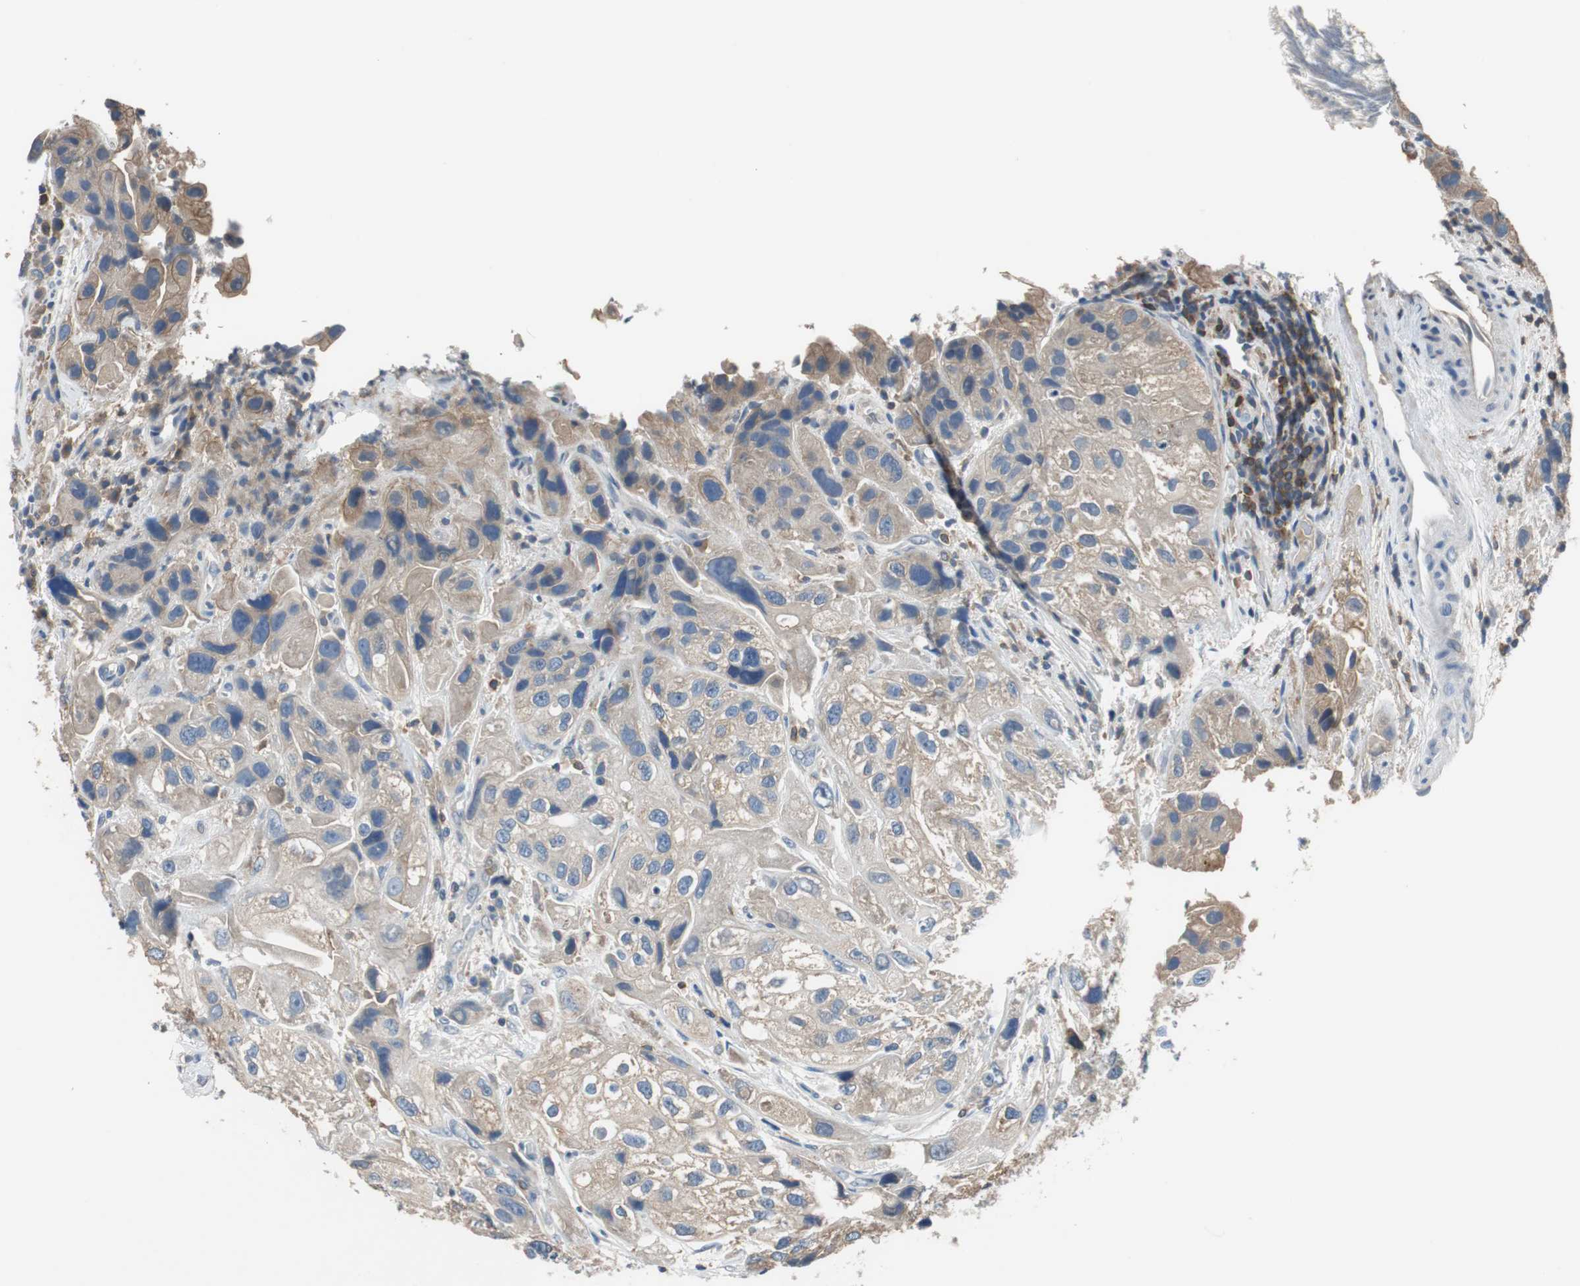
{"staining": {"intensity": "weak", "quantity": ">75%", "location": "cytoplasmic/membranous"}, "tissue": "urothelial cancer", "cell_type": "Tumor cells", "image_type": "cancer", "snomed": [{"axis": "morphology", "description": "Urothelial carcinoma, High grade"}, {"axis": "topography", "description": "Urinary bladder"}], "caption": "Protein positivity by immunohistochemistry (IHC) exhibits weak cytoplasmic/membranous staining in approximately >75% of tumor cells in urothelial cancer.", "gene": "PRKCA", "patient": {"sex": "female", "age": 64}}